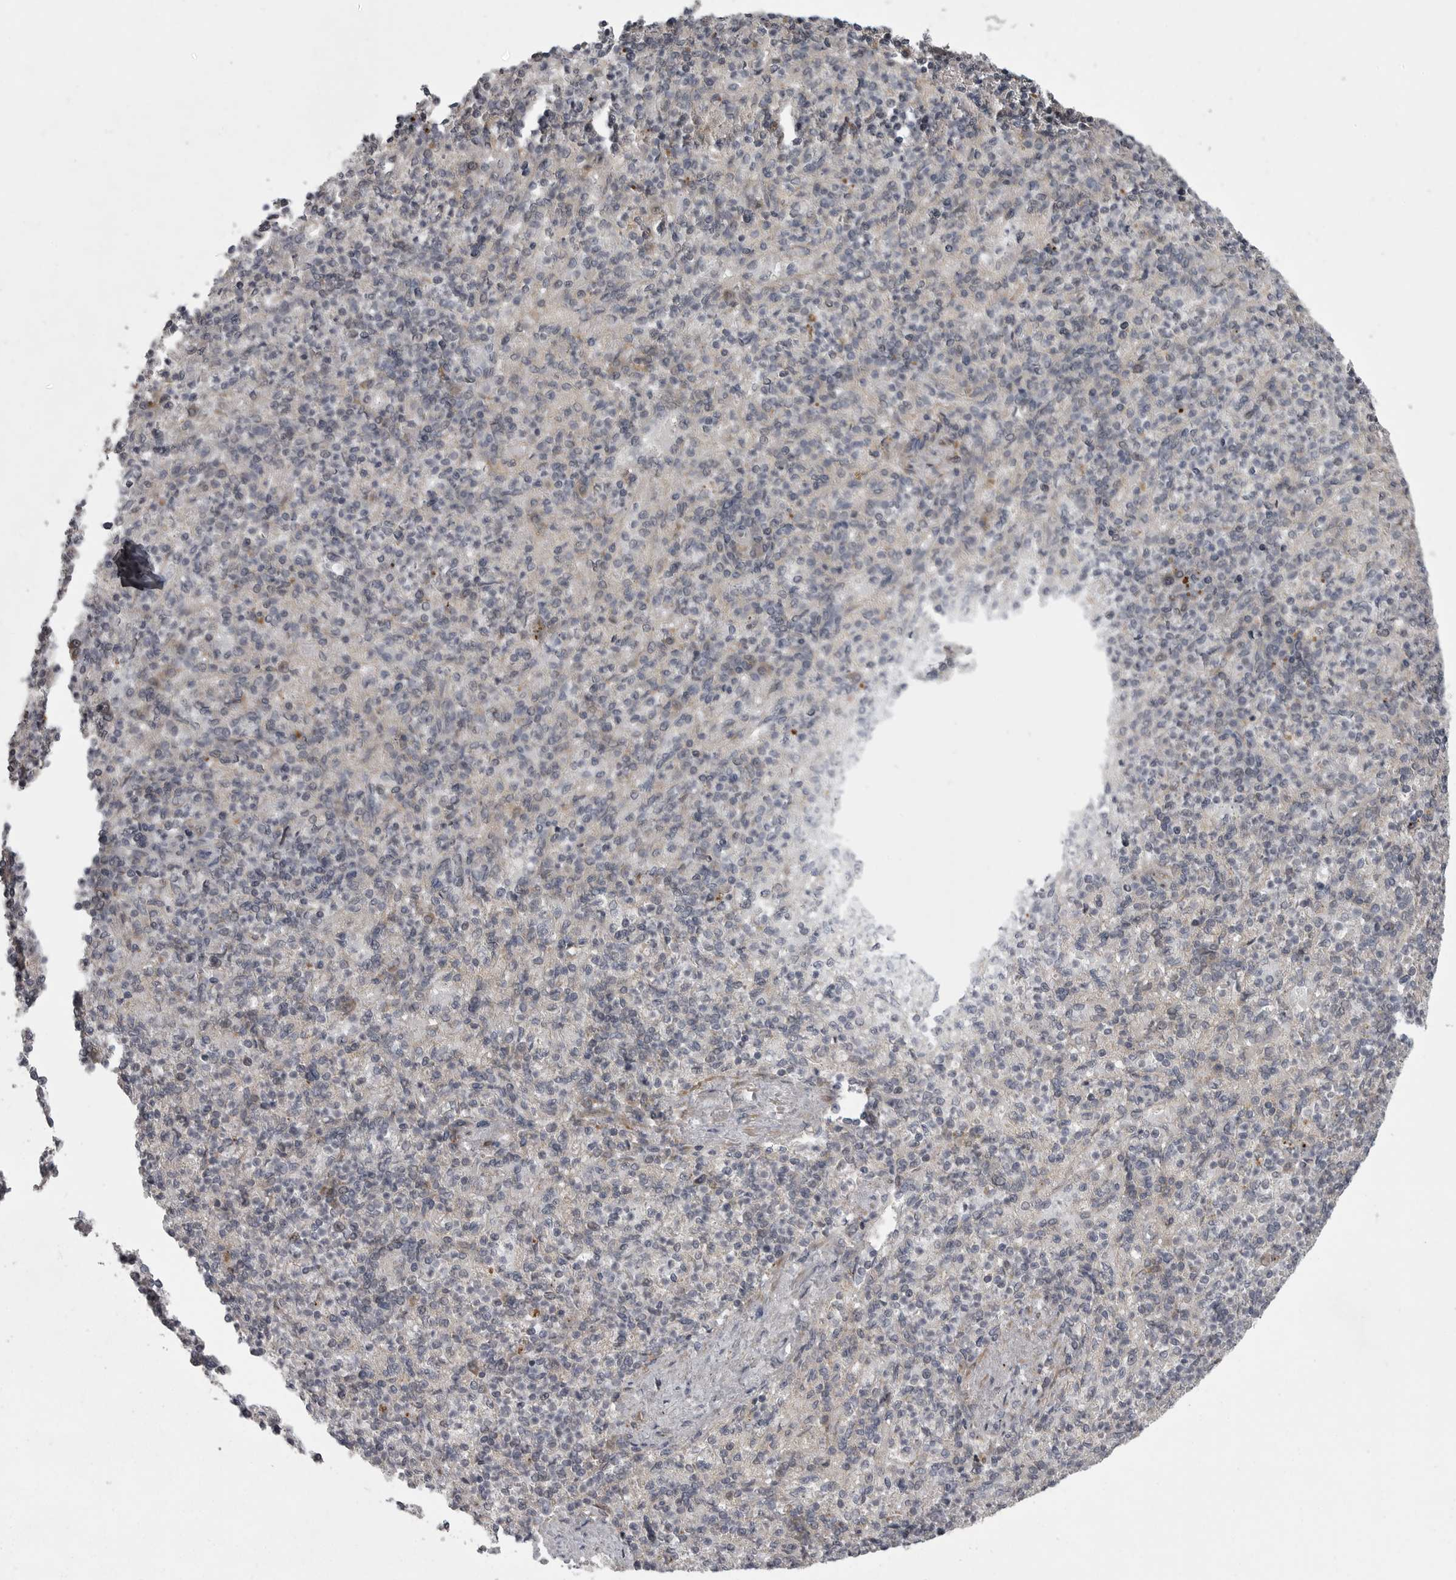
{"staining": {"intensity": "negative", "quantity": "none", "location": "none"}, "tissue": "spleen", "cell_type": "Cells in red pulp", "image_type": "normal", "snomed": [{"axis": "morphology", "description": "Normal tissue, NOS"}, {"axis": "topography", "description": "Spleen"}], "caption": "High magnification brightfield microscopy of benign spleen stained with DAB (3,3'-diaminobenzidine) (brown) and counterstained with hematoxylin (blue): cells in red pulp show no significant staining.", "gene": "PPP1R9A", "patient": {"sex": "female", "age": 74}}